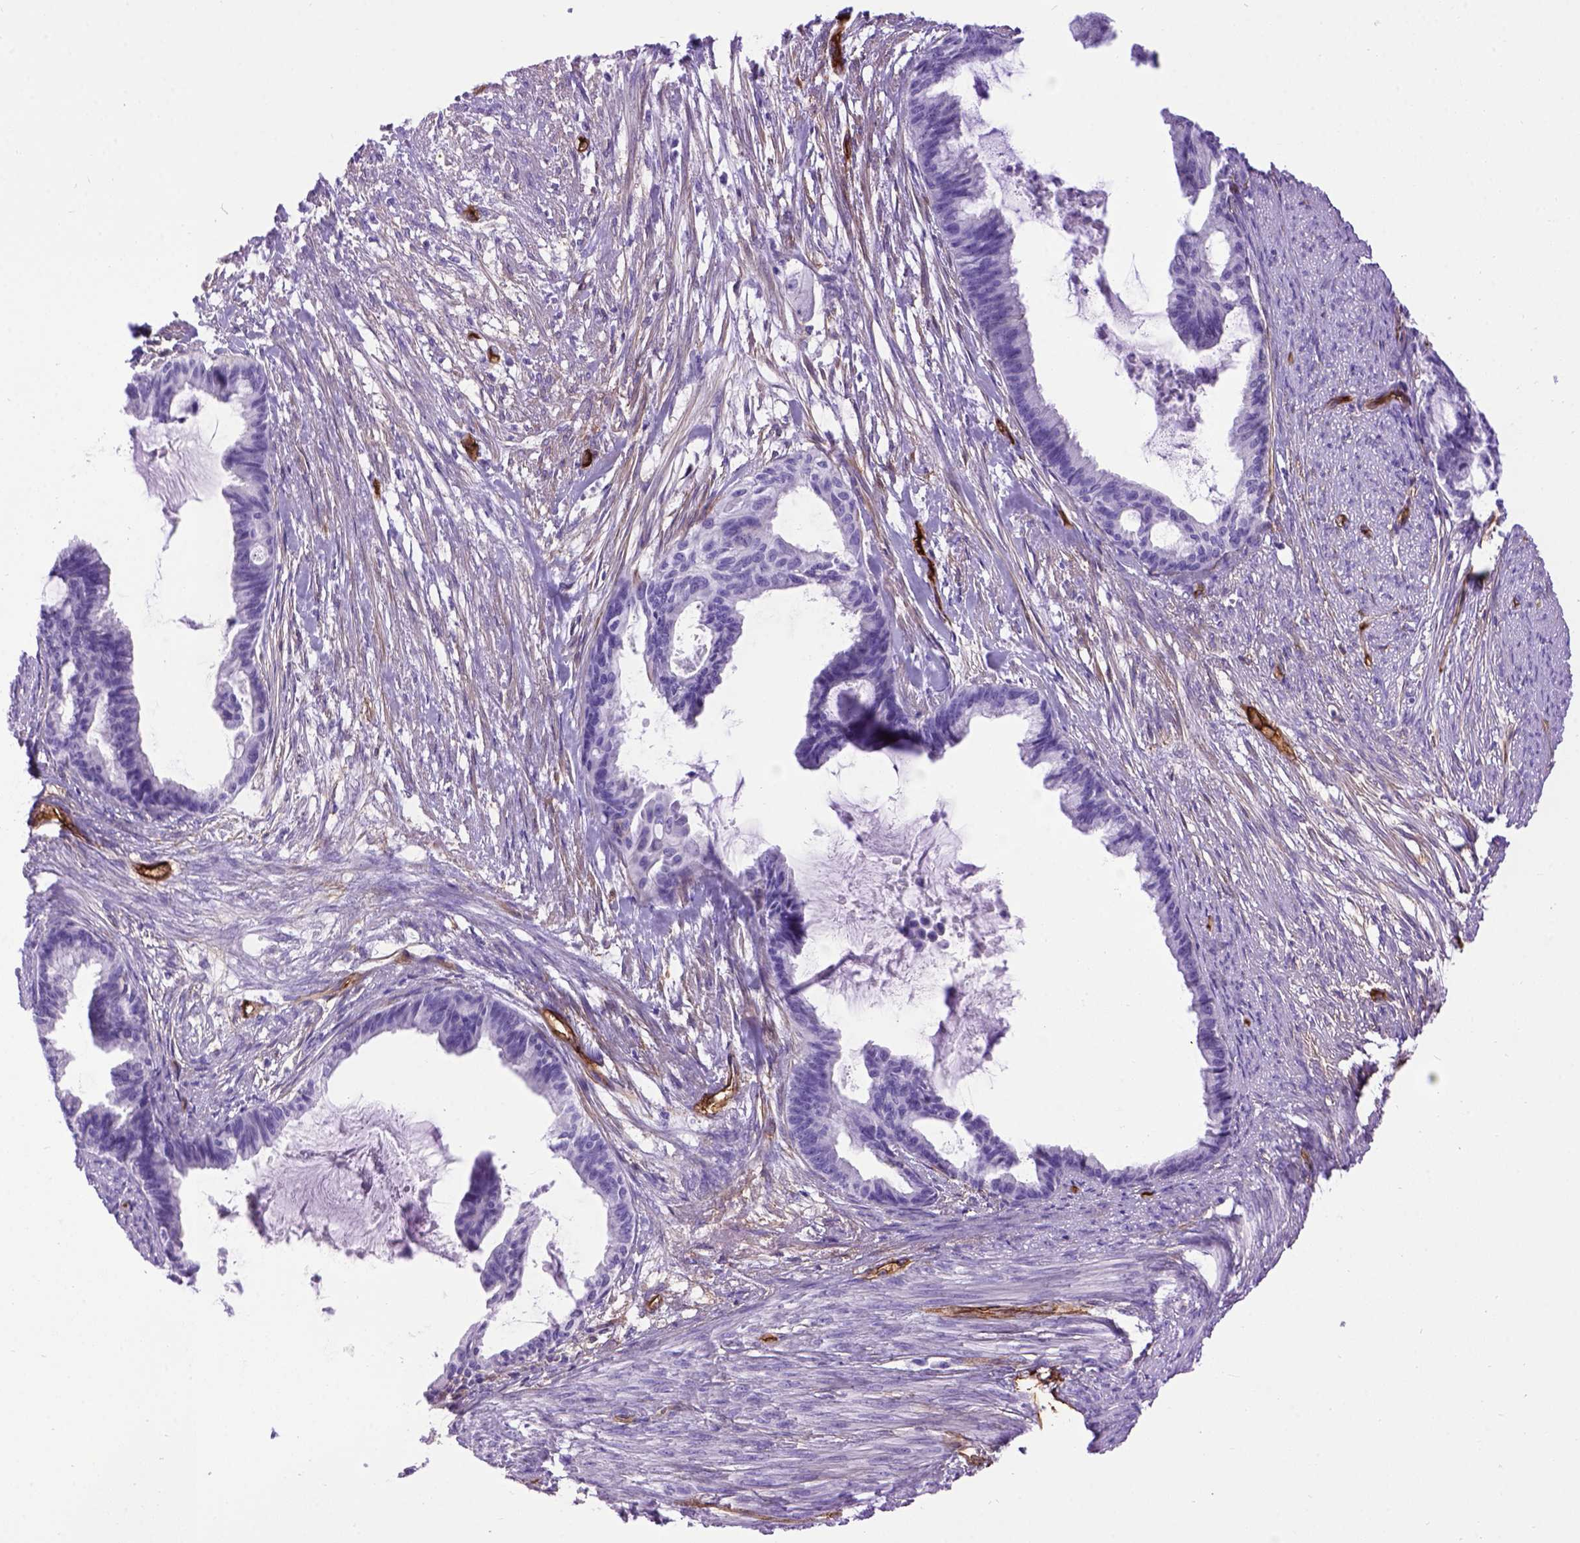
{"staining": {"intensity": "negative", "quantity": "none", "location": "none"}, "tissue": "endometrial cancer", "cell_type": "Tumor cells", "image_type": "cancer", "snomed": [{"axis": "morphology", "description": "Adenocarcinoma, NOS"}, {"axis": "topography", "description": "Endometrium"}], "caption": "Tumor cells show no significant staining in endometrial cancer (adenocarcinoma).", "gene": "ENG", "patient": {"sex": "female", "age": 86}}